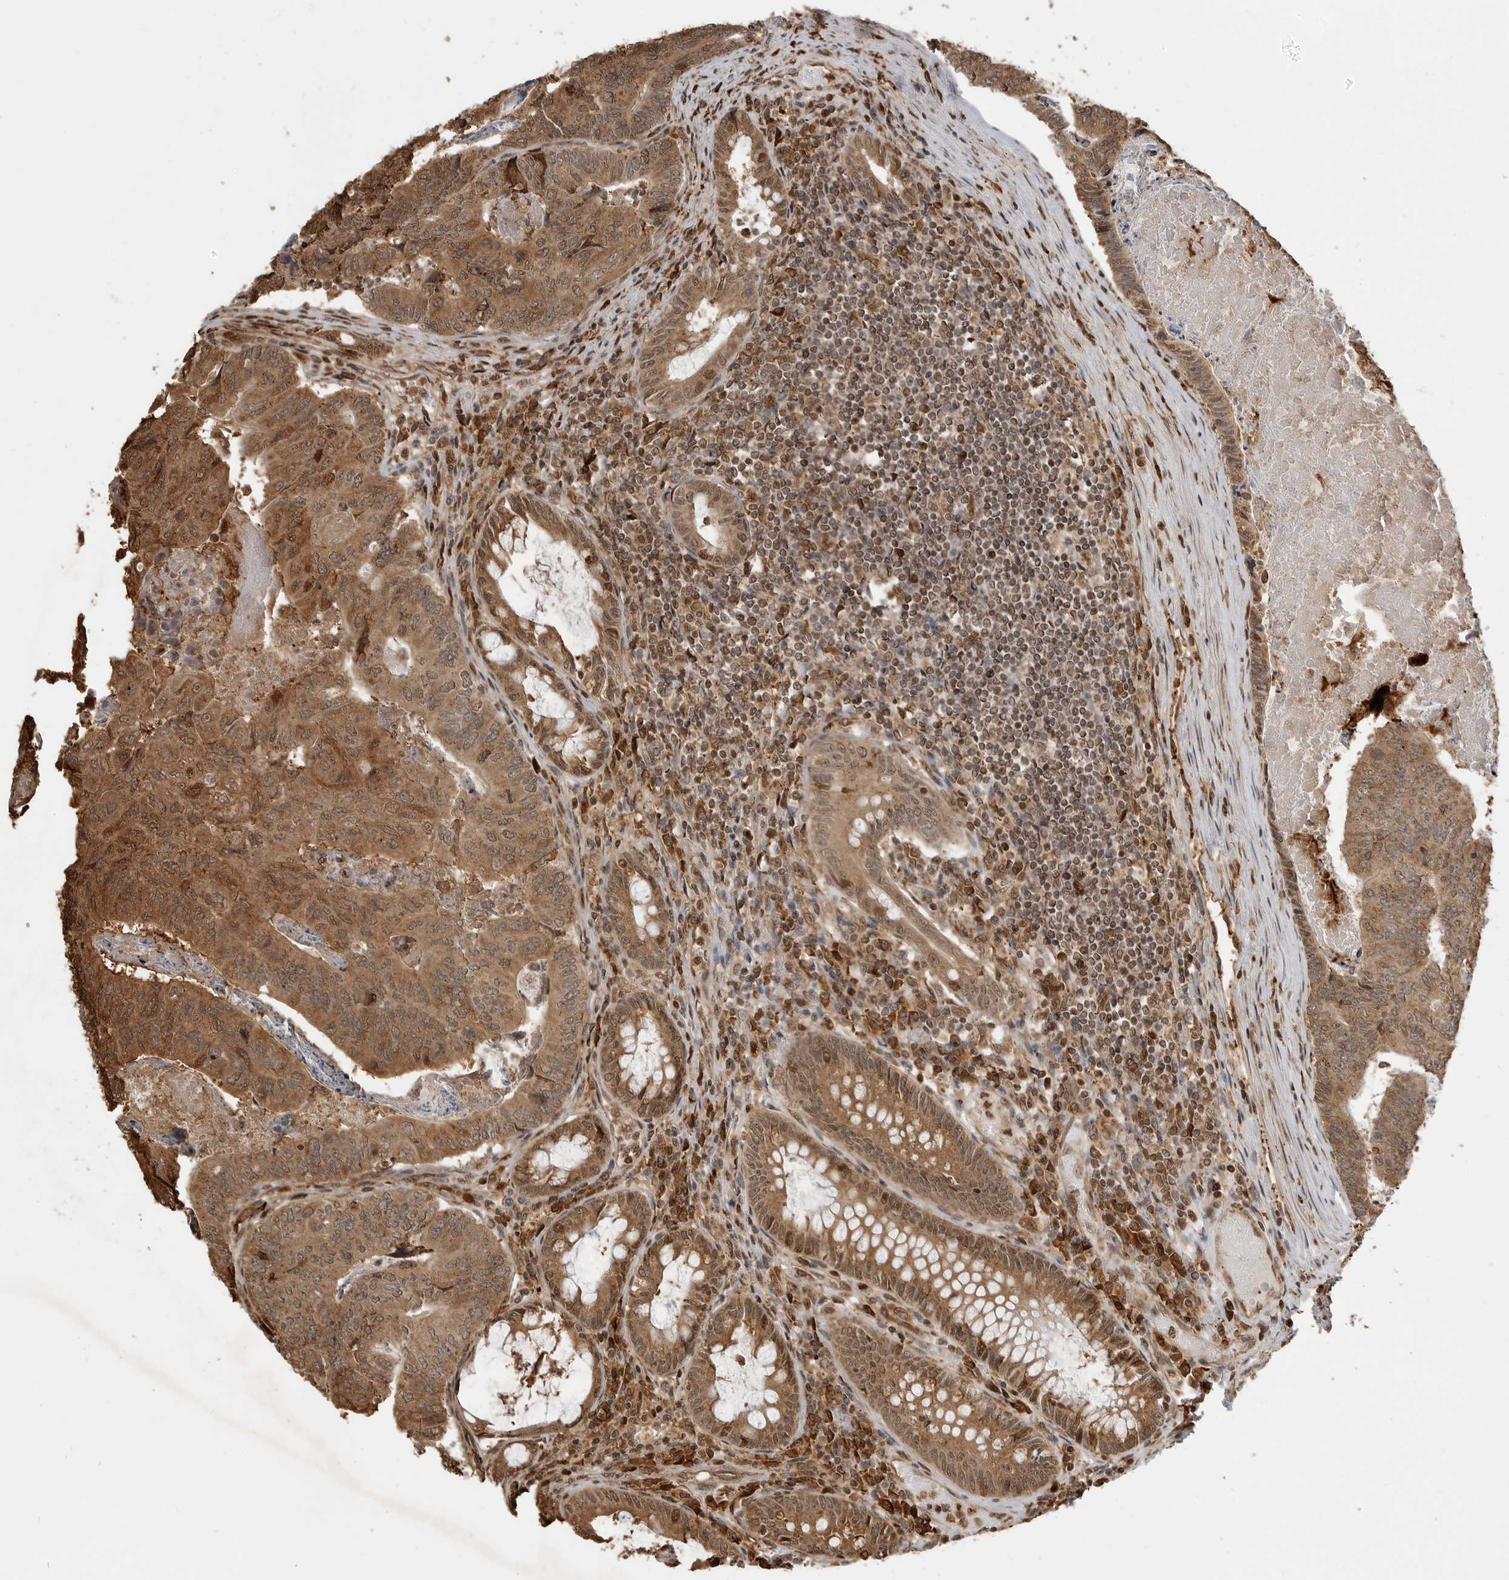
{"staining": {"intensity": "moderate", "quantity": ">75%", "location": "cytoplasmic/membranous,nuclear"}, "tissue": "colorectal cancer", "cell_type": "Tumor cells", "image_type": "cancer", "snomed": [{"axis": "morphology", "description": "Adenocarcinoma, NOS"}, {"axis": "topography", "description": "Colon"}], "caption": "Colorectal adenocarcinoma stained with a brown dye reveals moderate cytoplasmic/membranous and nuclear positive positivity in approximately >75% of tumor cells.", "gene": "BMP2K", "patient": {"sex": "female", "age": 67}}